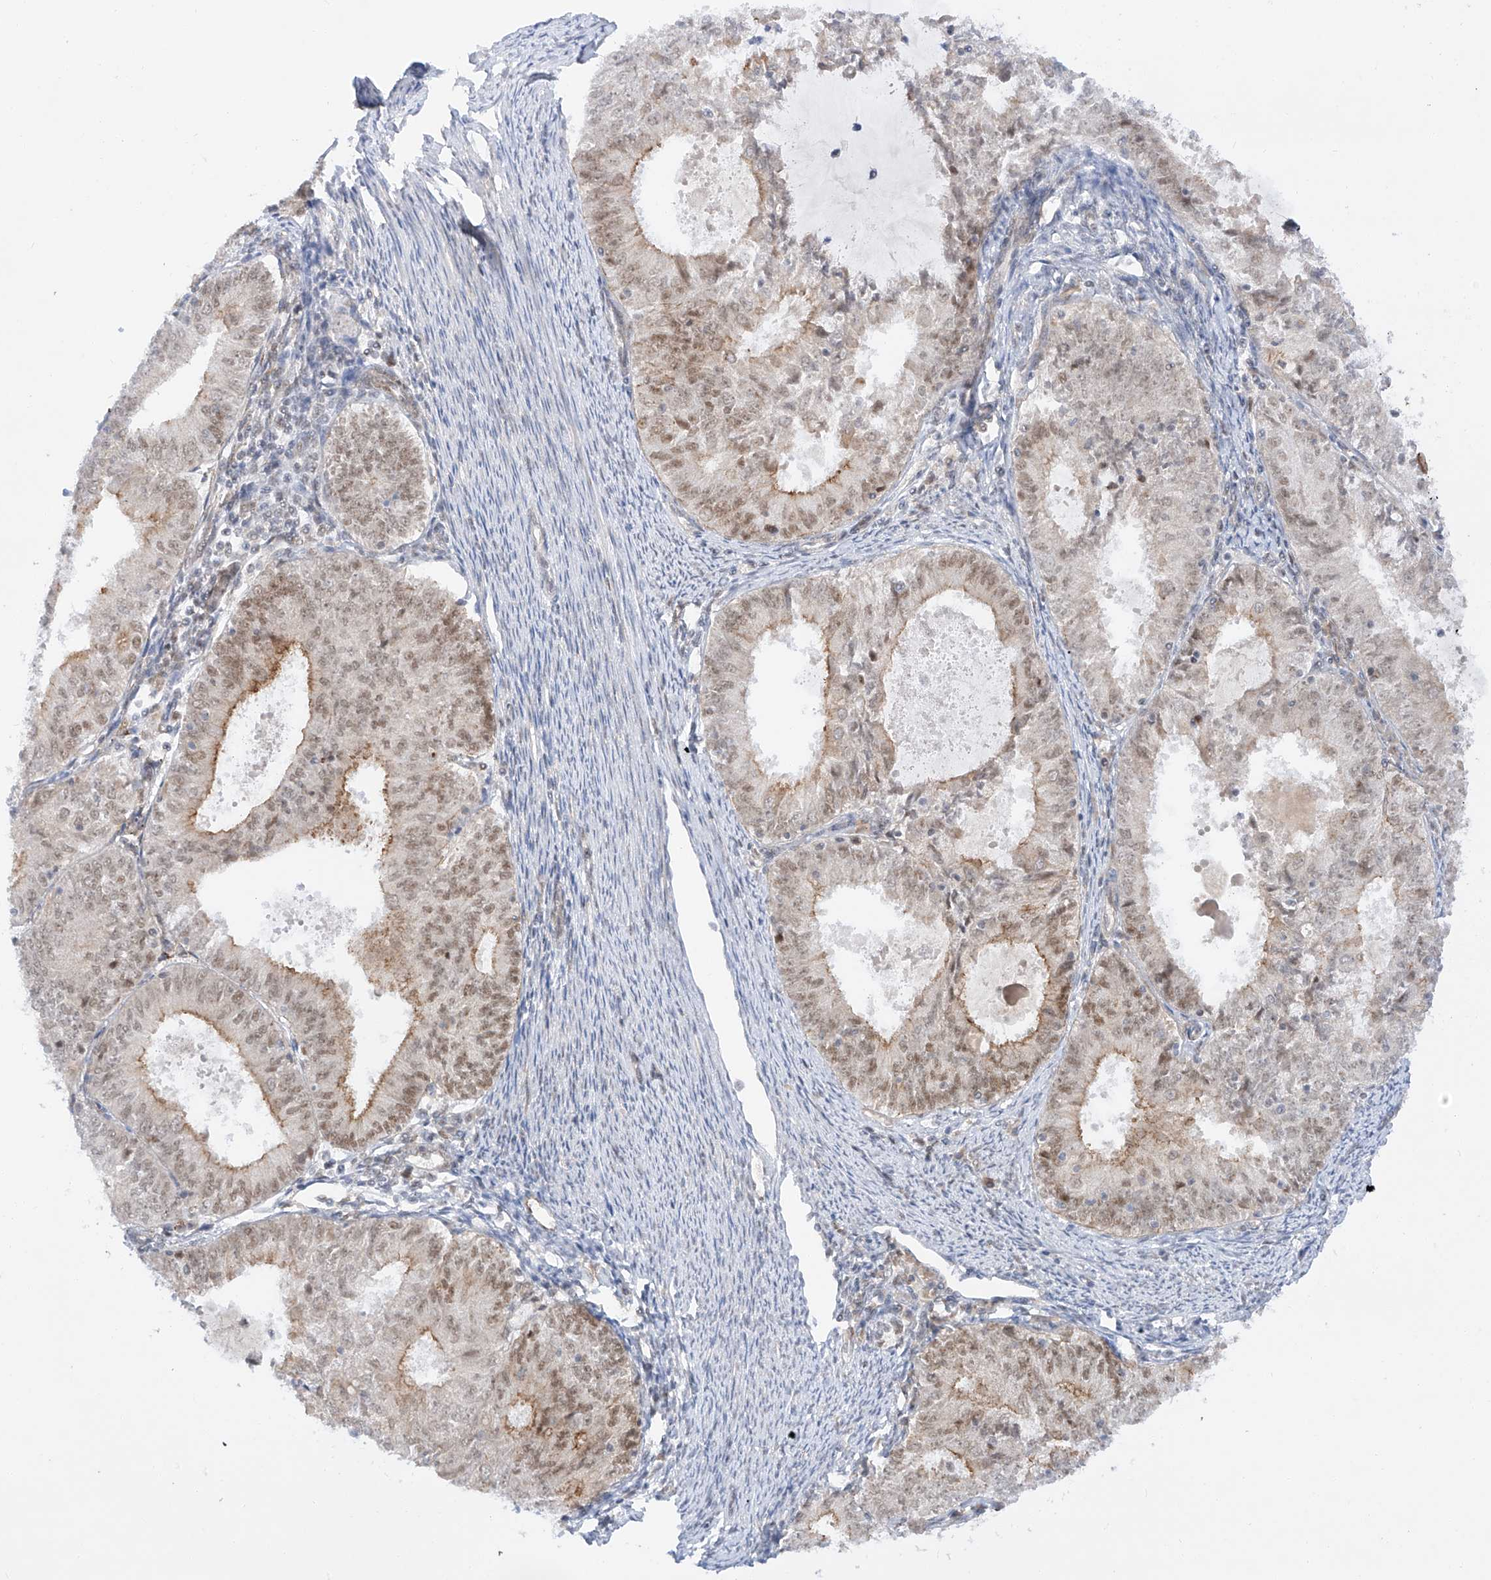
{"staining": {"intensity": "moderate", "quantity": "25%-75%", "location": "cytoplasmic/membranous,nuclear"}, "tissue": "endometrial cancer", "cell_type": "Tumor cells", "image_type": "cancer", "snomed": [{"axis": "morphology", "description": "Adenocarcinoma, NOS"}, {"axis": "topography", "description": "Endometrium"}], "caption": "DAB (3,3'-diaminobenzidine) immunohistochemical staining of endometrial cancer exhibits moderate cytoplasmic/membranous and nuclear protein expression in approximately 25%-75% of tumor cells. Using DAB (brown) and hematoxylin (blue) stains, captured at high magnification using brightfield microscopy.", "gene": "POGK", "patient": {"sex": "female", "age": 57}}